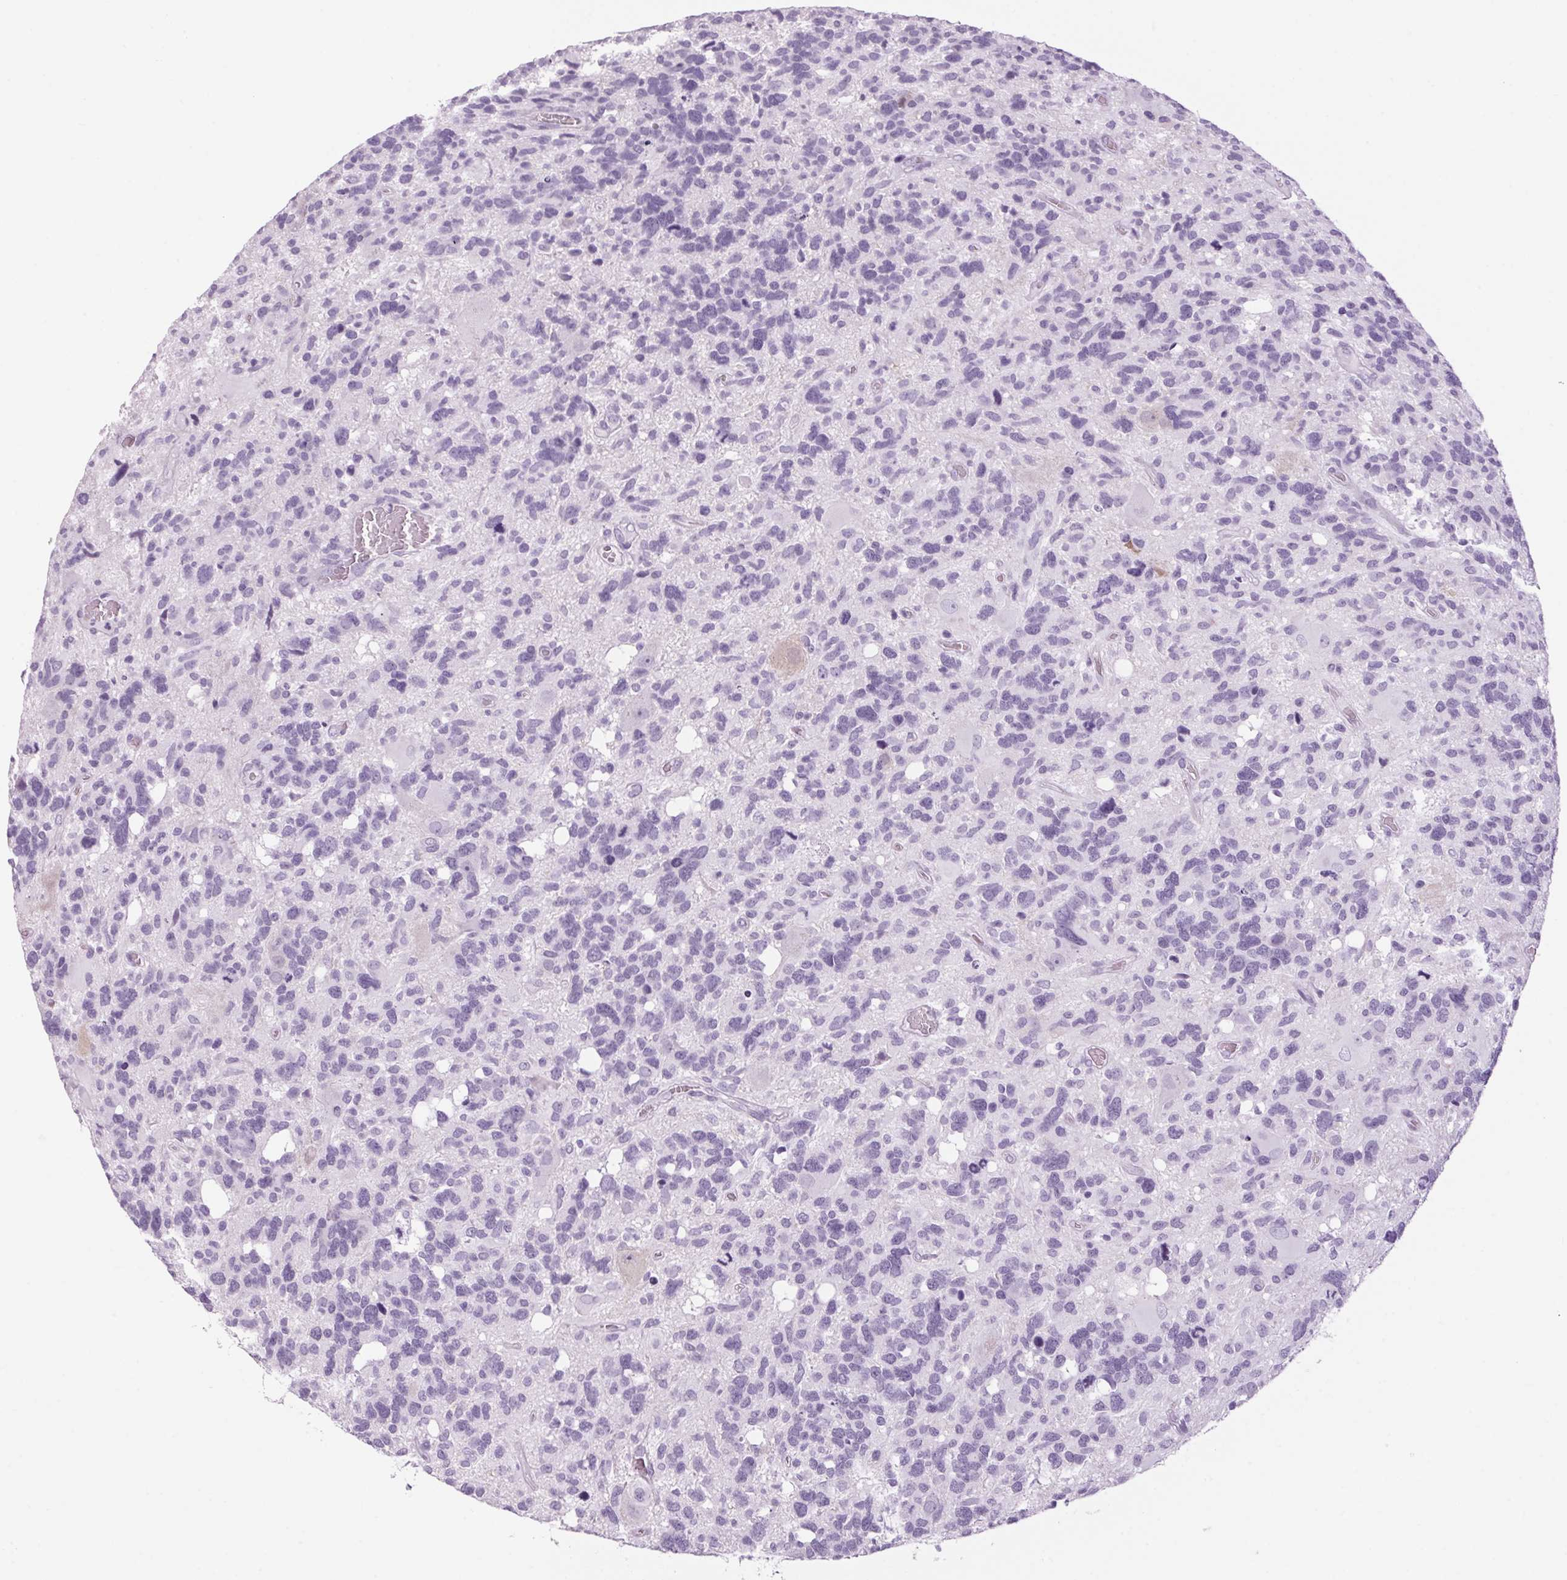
{"staining": {"intensity": "negative", "quantity": "none", "location": "none"}, "tissue": "glioma", "cell_type": "Tumor cells", "image_type": "cancer", "snomed": [{"axis": "morphology", "description": "Glioma, malignant, High grade"}, {"axis": "topography", "description": "Brain"}], "caption": "An immunohistochemistry micrograph of malignant high-grade glioma is shown. There is no staining in tumor cells of malignant high-grade glioma.", "gene": "PPP1R1A", "patient": {"sex": "male", "age": 49}}